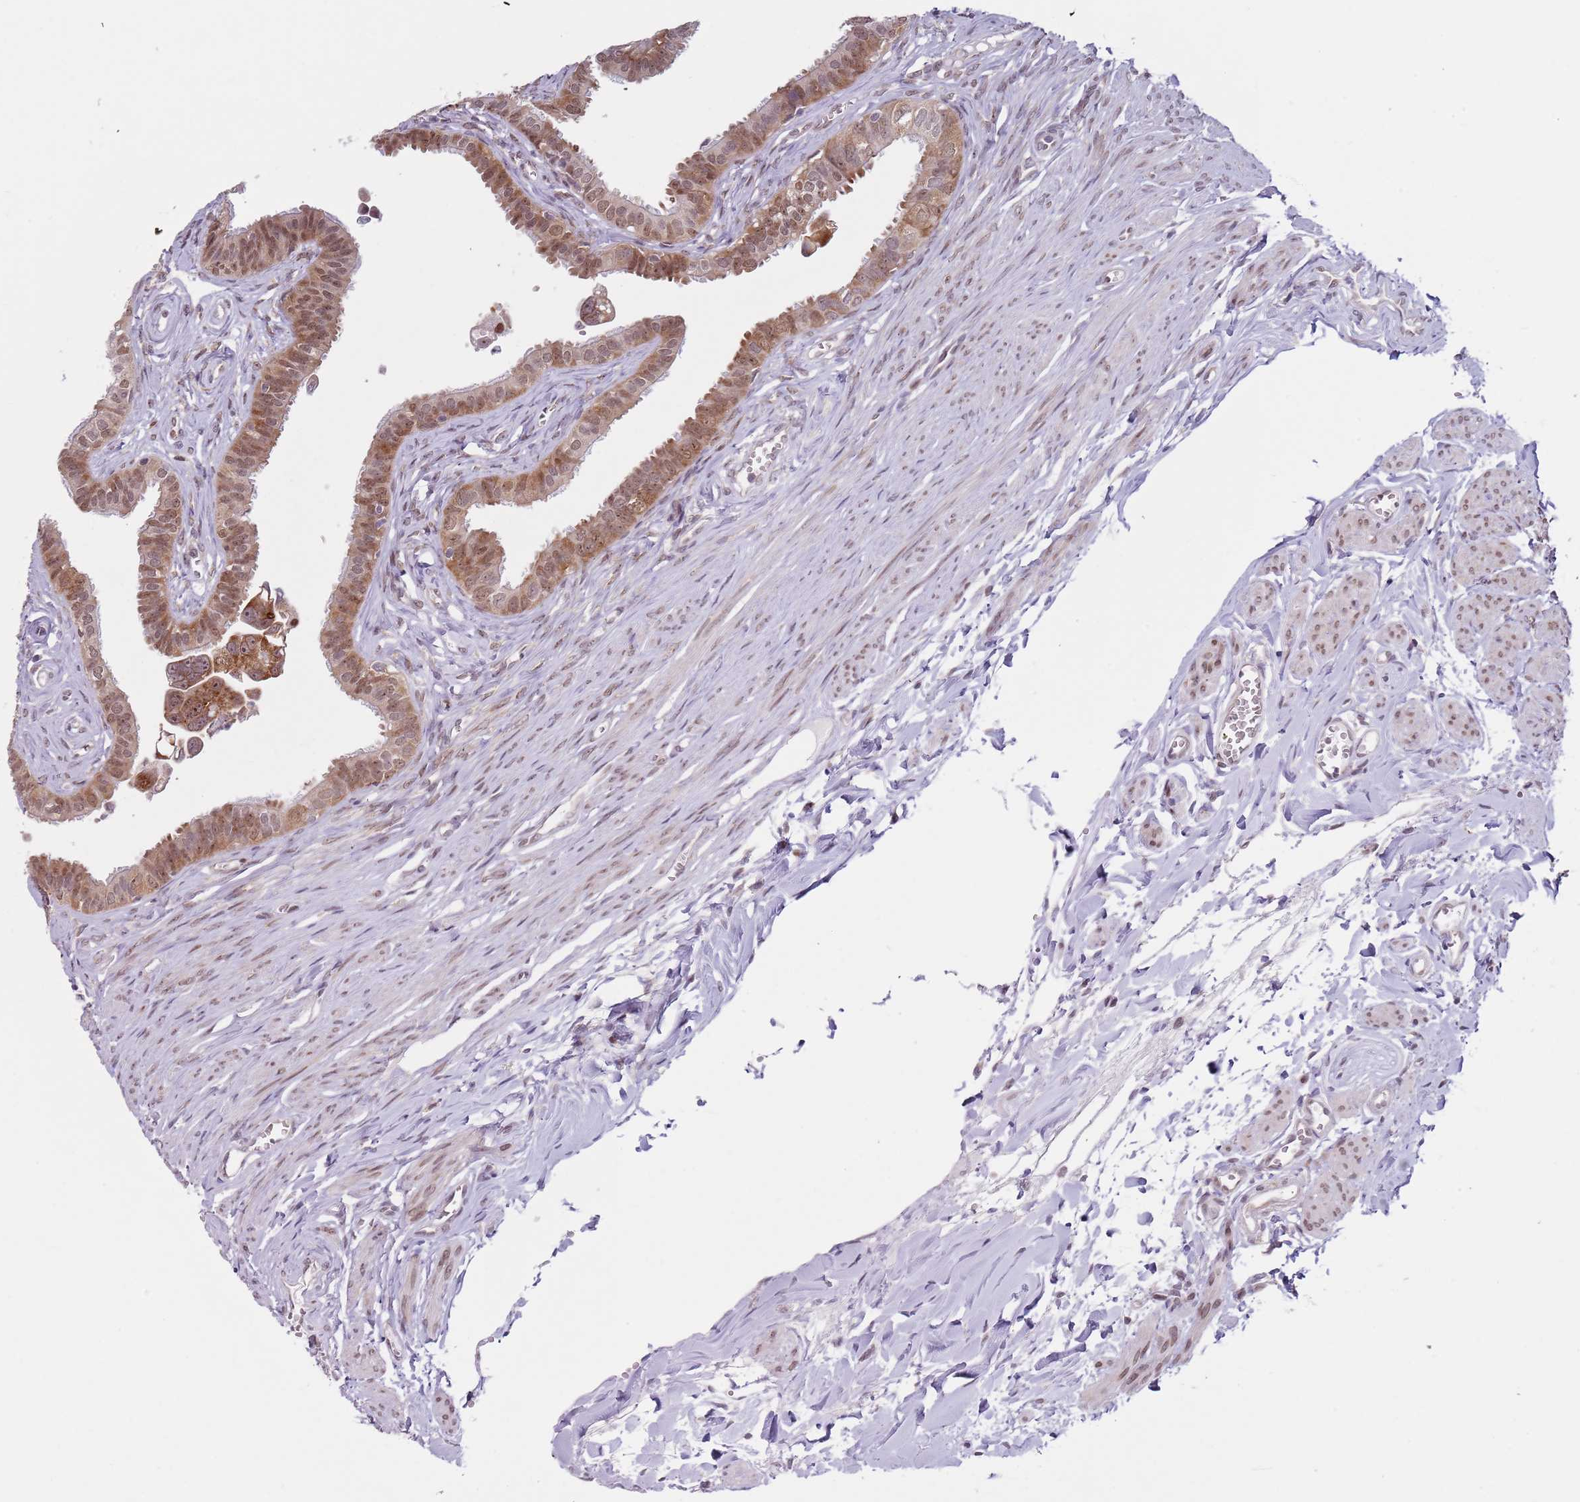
{"staining": {"intensity": "moderate", "quantity": ">75%", "location": "cytoplasmic/membranous,nuclear"}, "tissue": "fallopian tube", "cell_type": "Glandular cells", "image_type": "normal", "snomed": [{"axis": "morphology", "description": "Normal tissue, NOS"}, {"axis": "morphology", "description": "Carcinoma, NOS"}, {"axis": "topography", "description": "Fallopian tube"}, {"axis": "topography", "description": "Ovary"}], "caption": "Fallopian tube stained with IHC shows moderate cytoplasmic/membranous,nuclear positivity in approximately >75% of glandular cells.", "gene": "SLC25A32", "patient": {"sex": "female", "age": 59}}